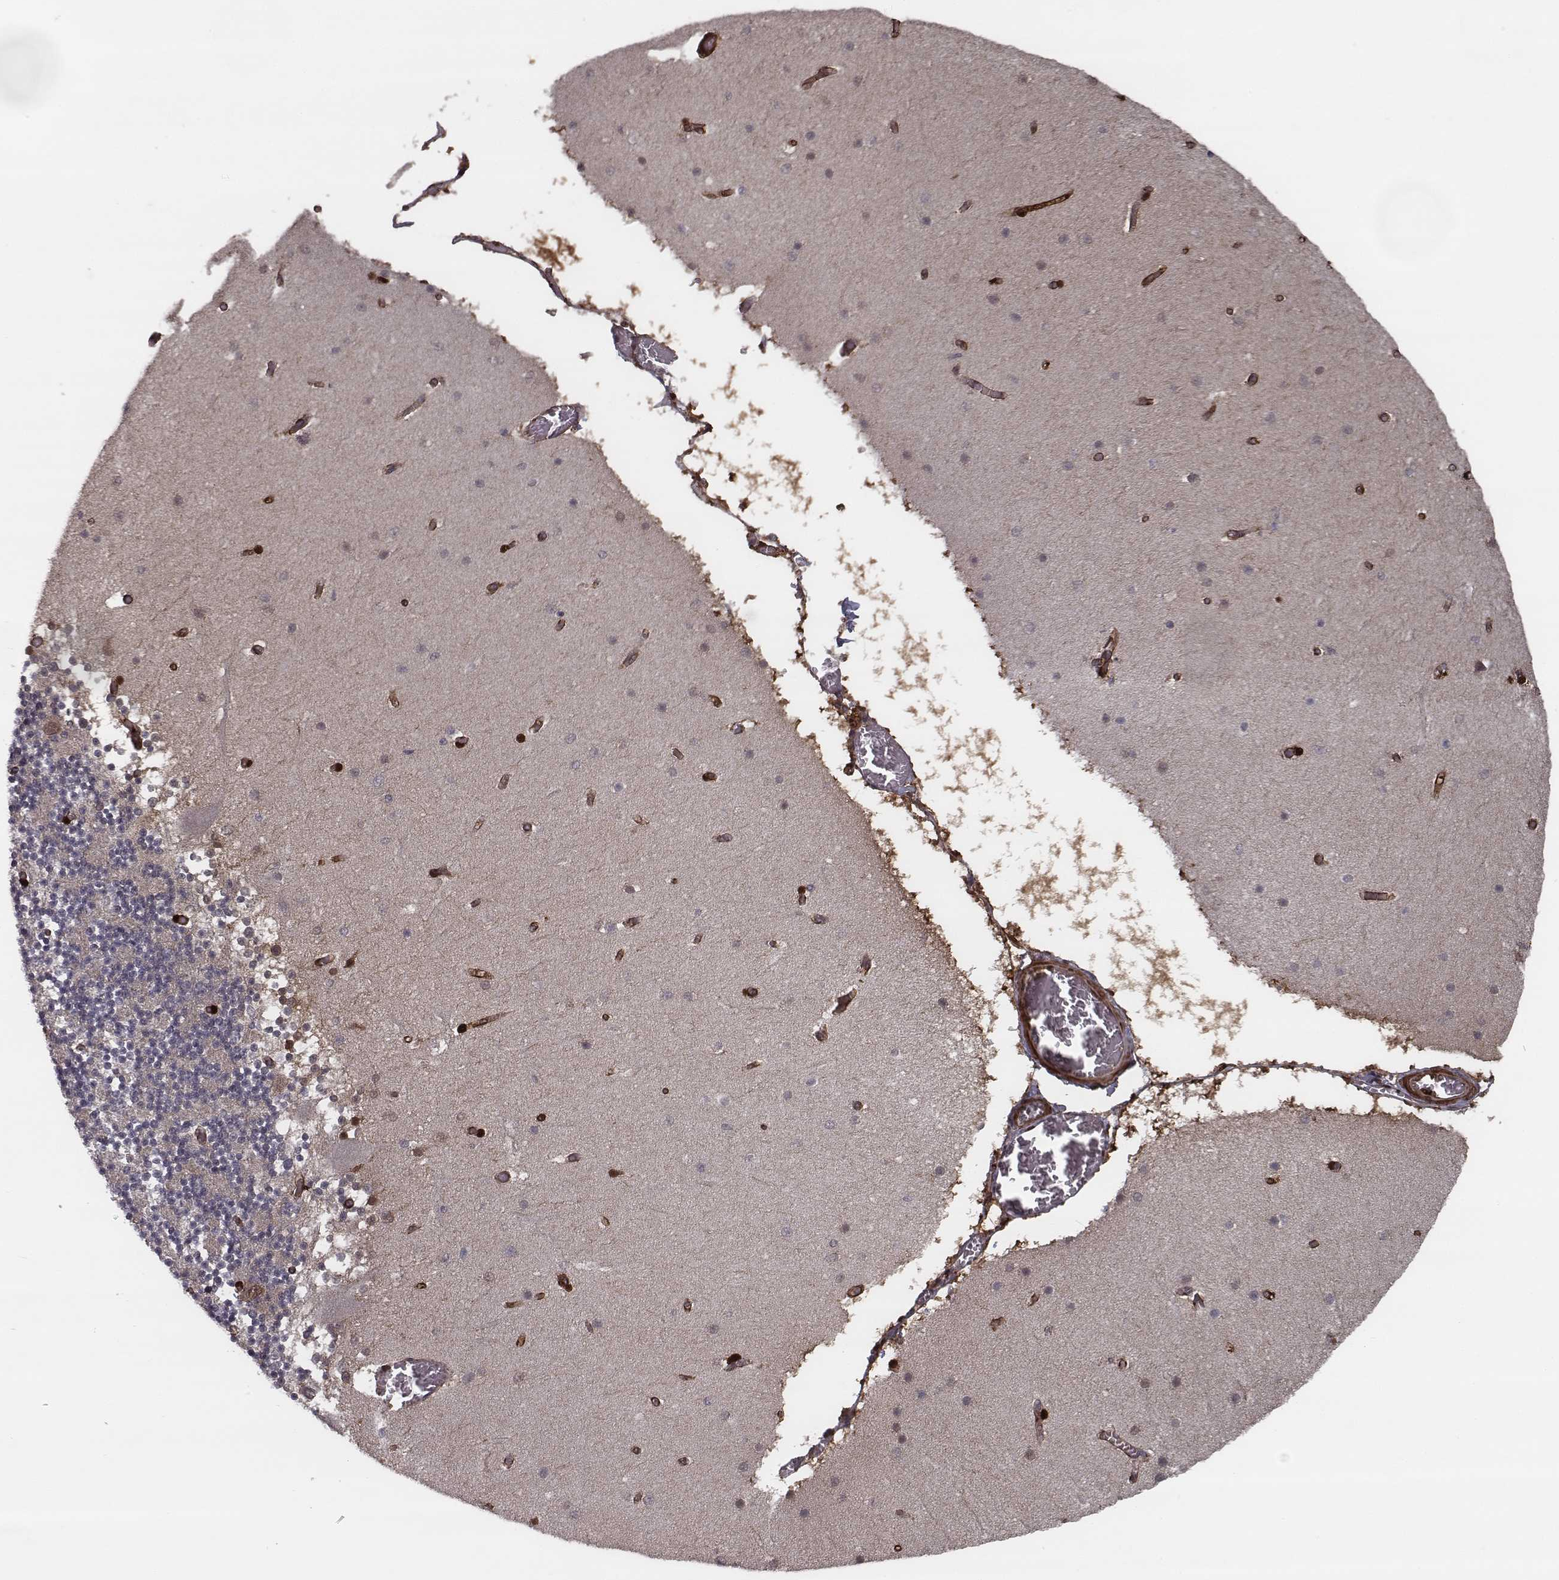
{"staining": {"intensity": "negative", "quantity": "none", "location": "none"}, "tissue": "cerebellum", "cell_type": "Cells in granular layer", "image_type": "normal", "snomed": [{"axis": "morphology", "description": "Normal tissue, NOS"}, {"axis": "topography", "description": "Cerebellum"}], "caption": "Cells in granular layer show no significant protein positivity in unremarkable cerebellum.", "gene": "ISYNA1", "patient": {"sex": "female", "age": 28}}